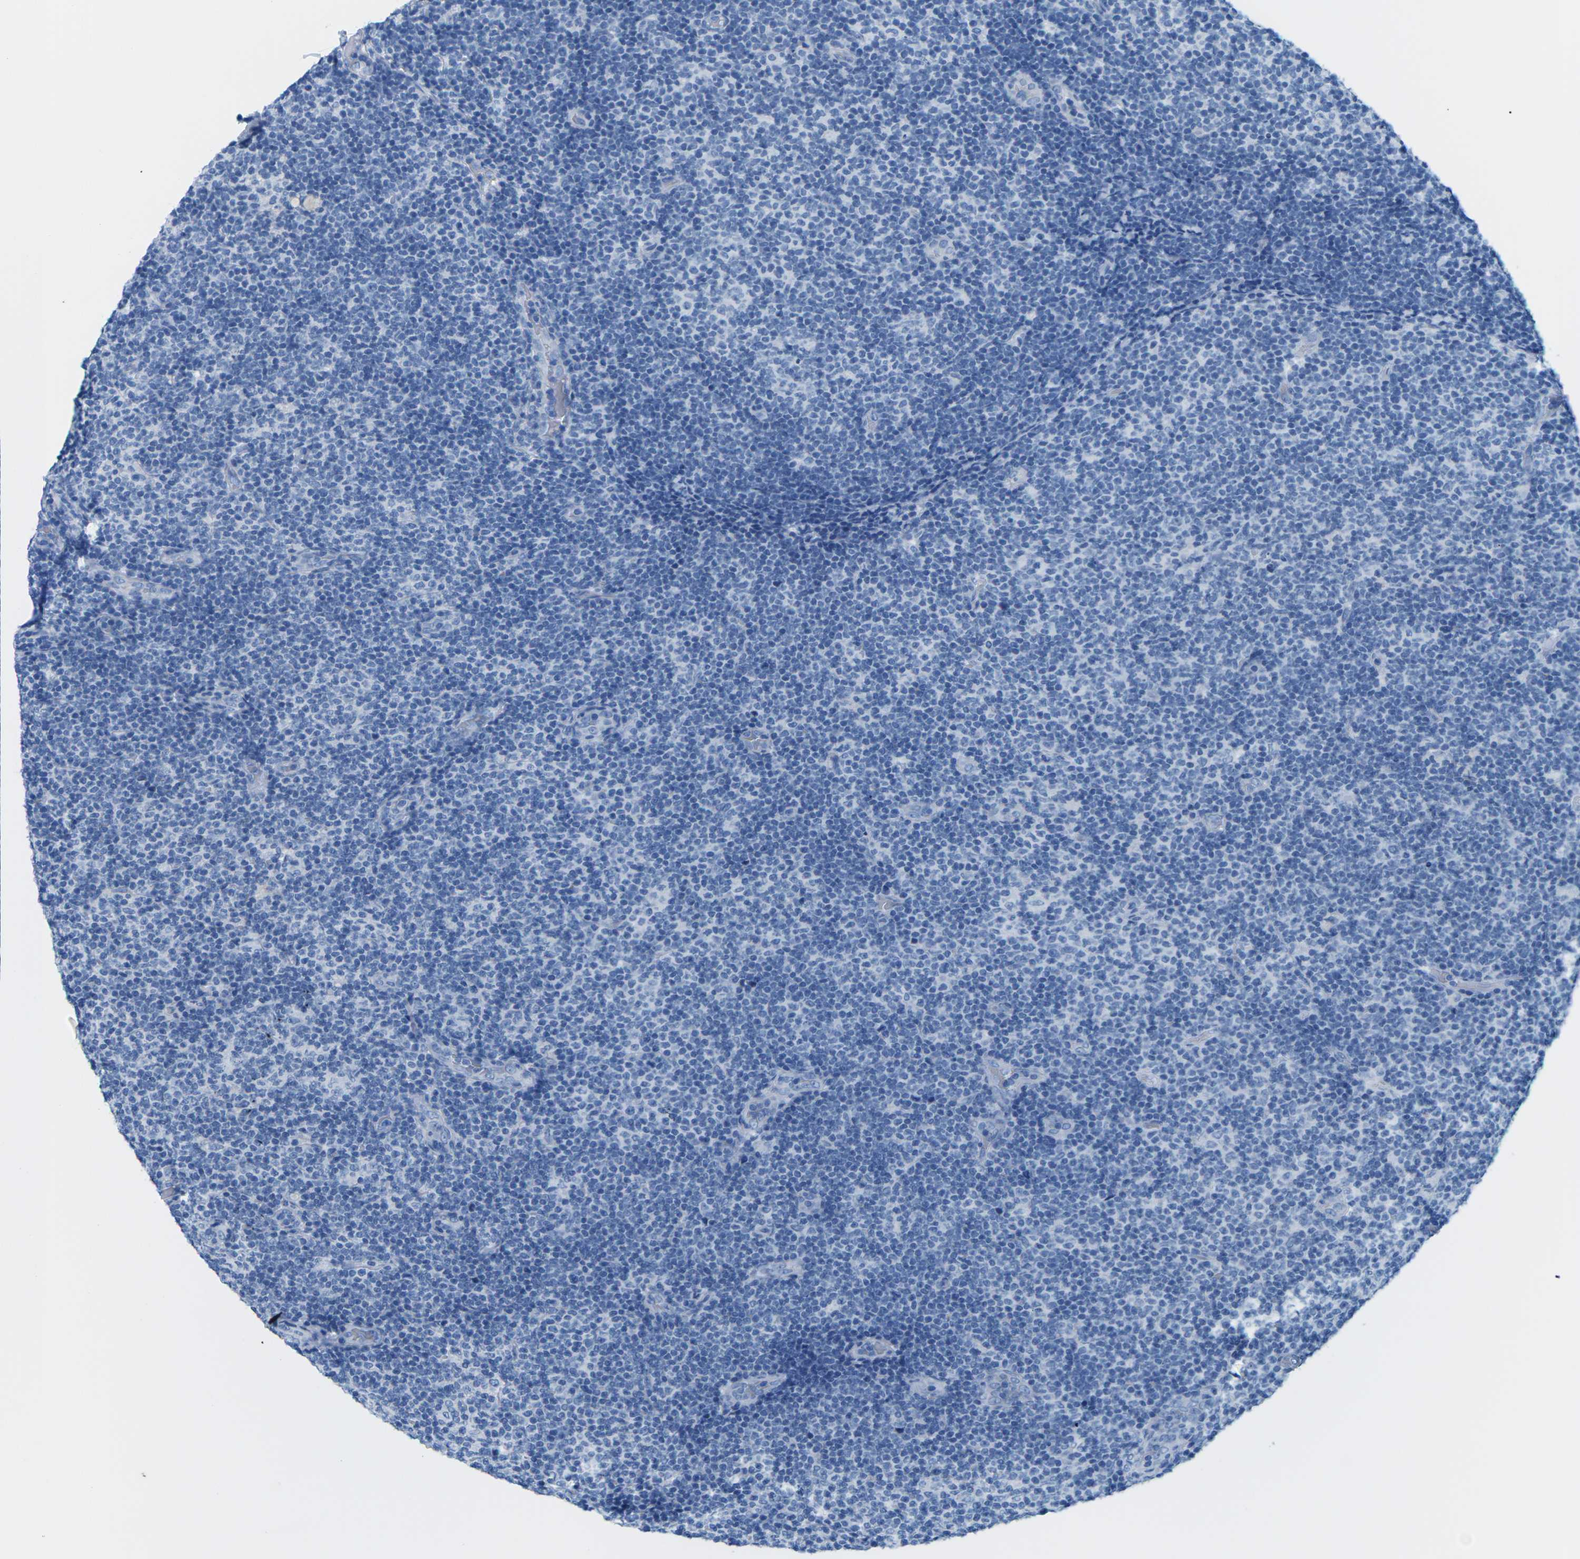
{"staining": {"intensity": "negative", "quantity": "none", "location": "none"}, "tissue": "lymphoma", "cell_type": "Tumor cells", "image_type": "cancer", "snomed": [{"axis": "morphology", "description": "Malignant lymphoma, non-Hodgkin's type, Low grade"}, {"axis": "topography", "description": "Lymph node"}], "caption": "IHC histopathology image of human low-grade malignant lymphoma, non-Hodgkin's type stained for a protein (brown), which exhibits no staining in tumor cells. Nuclei are stained in blue.", "gene": "SLC12A1", "patient": {"sex": "male", "age": 83}}